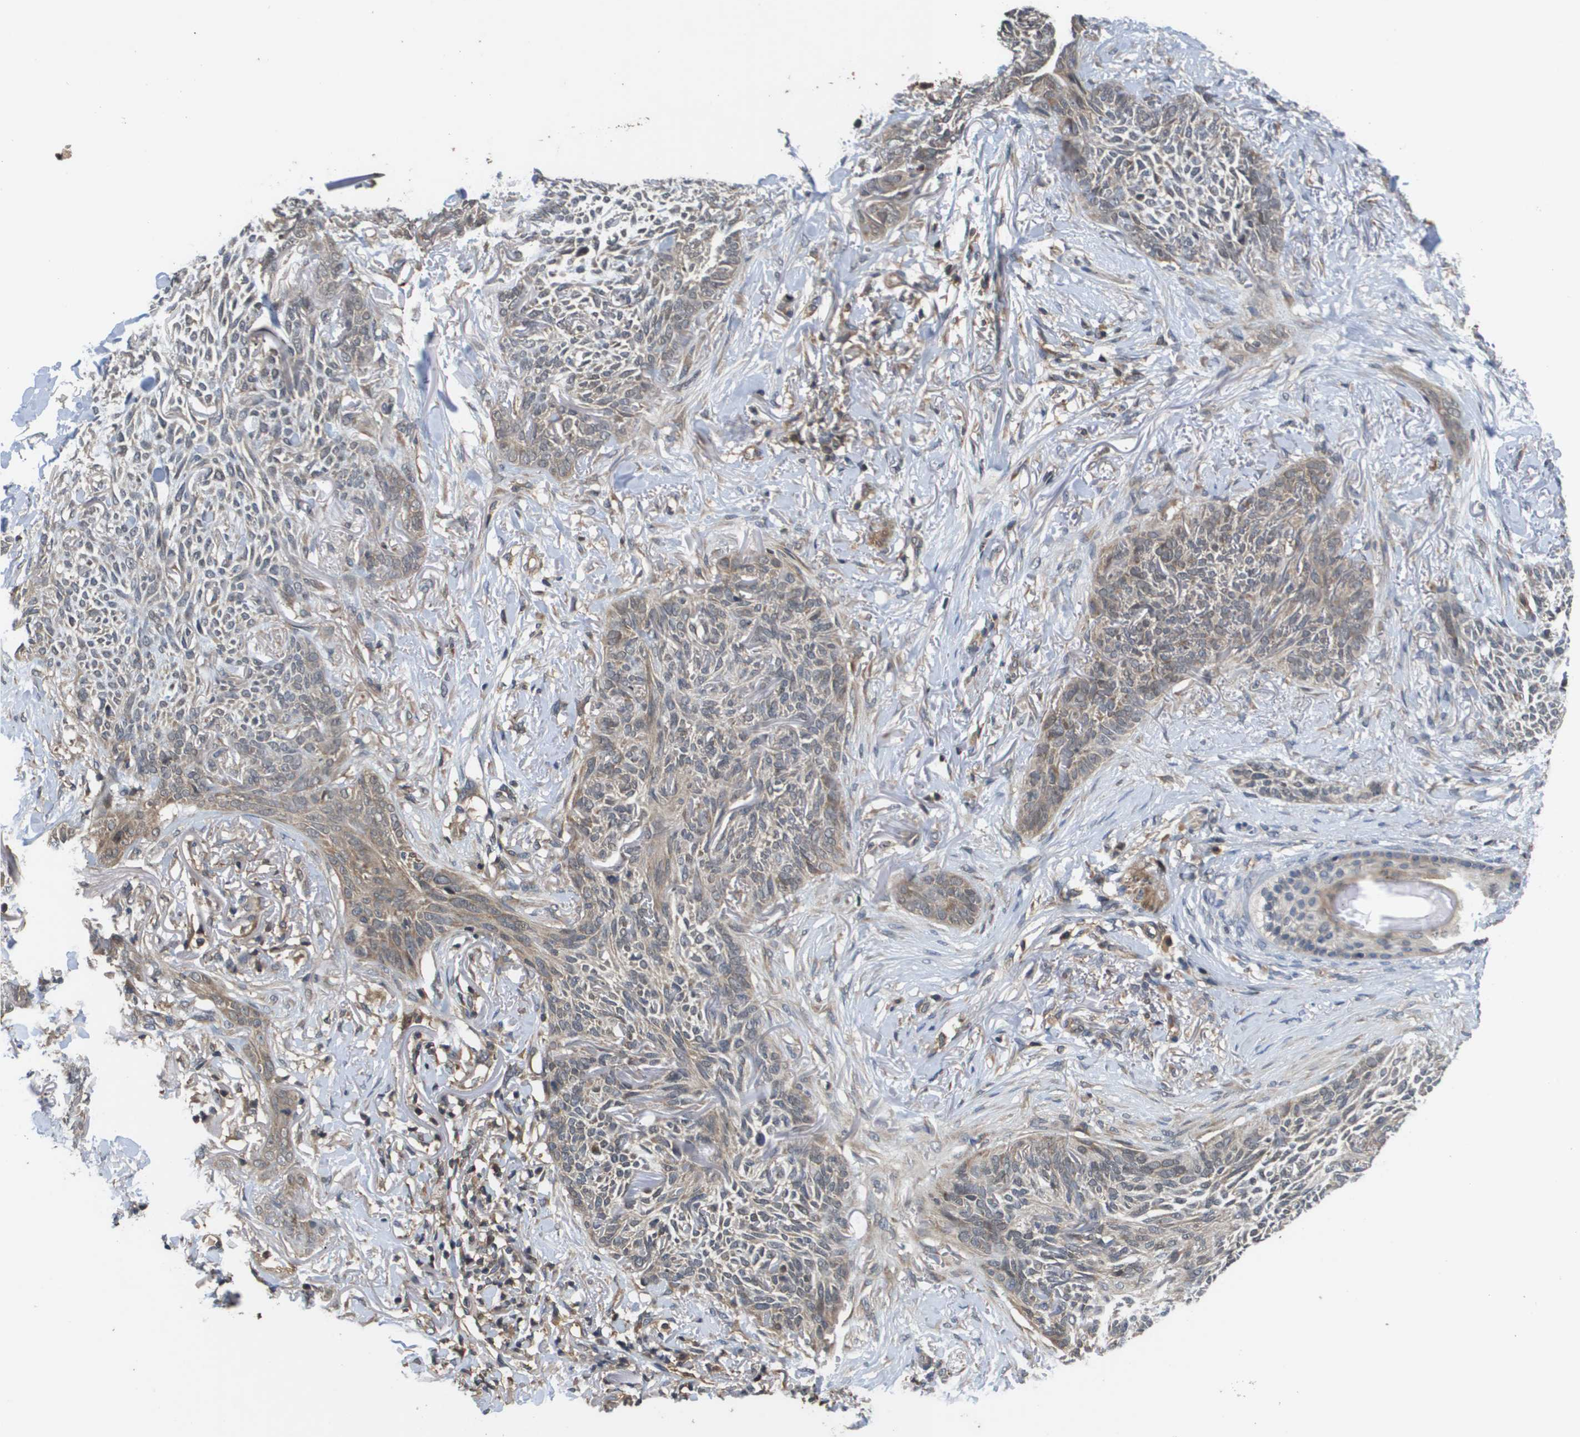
{"staining": {"intensity": "weak", "quantity": "<25%", "location": "cytoplasmic/membranous"}, "tissue": "skin cancer", "cell_type": "Tumor cells", "image_type": "cancer", "snomed": [{"axis": "morphology", "description": "Basal cell carcinoma"}, {"axis": "topography", "description": "Skin"}], "caption": "Human skin cancer (basal cell carcinoma) stained for a protein using IHC demonstrates no expression in tumor cells.", "gene": "RBM38", "patient": {"sex": "female", "age": 84}}